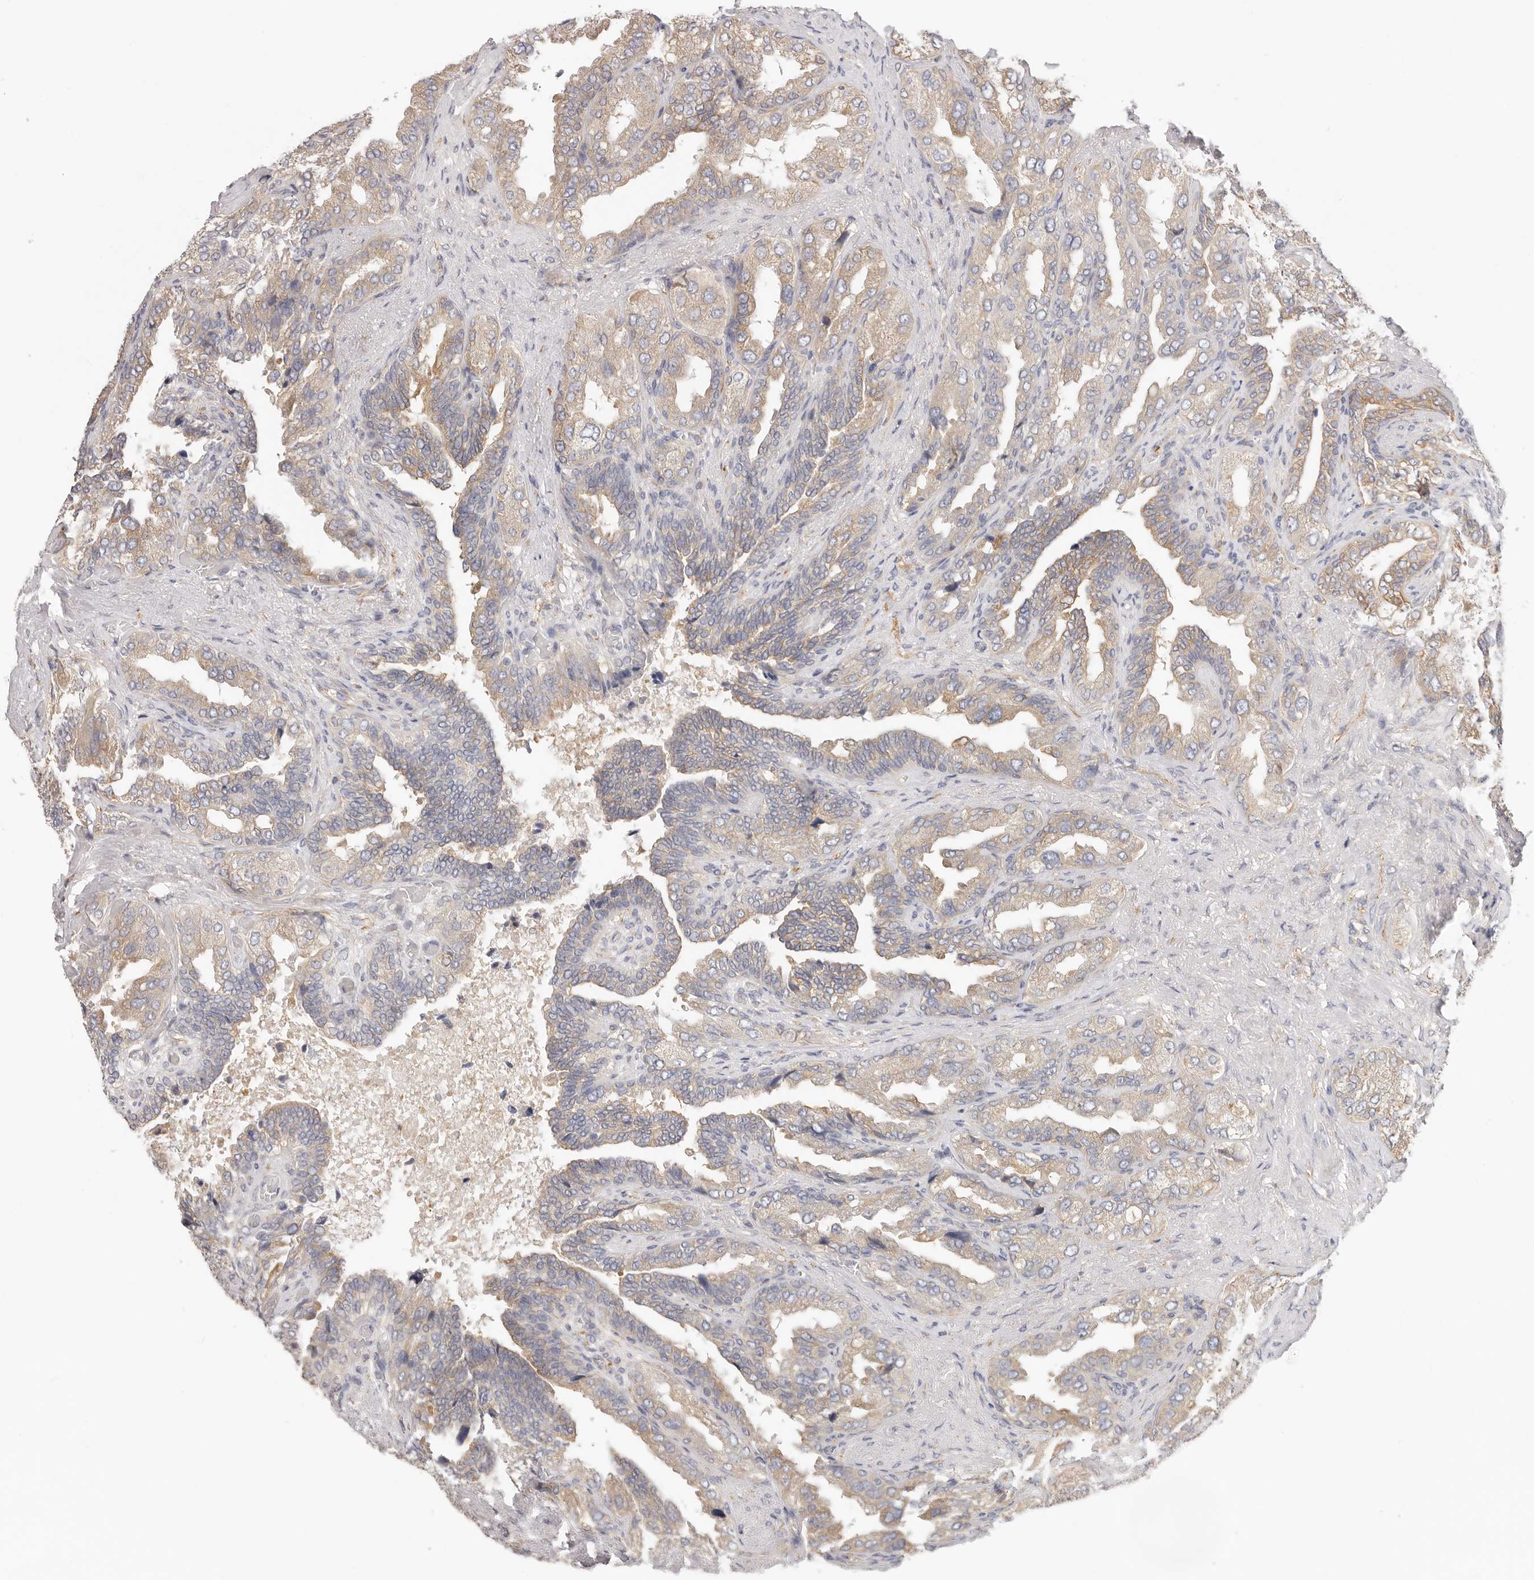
{"staining": {"intensity": "moderate", "quantity": "25%-75%", "location": "cytoplasmic/membranous"}, "tissue": "seminal vesicle", "cell_type": "Glandular cells", "image_type": "normal", "snomed": [{"axis": "morphology", "description": "Normal tissue, NOS"}, {"axis": "topography", "description": "Seminal veicle"}, {"axis": "topography", "description": "Peripheral nerve tissue"}], "caption": "Immunohistochemical staining of normal seminal vesicle exhibits moderate cytoplasmic/membranous protein staining in about 25%-75% of glandular cells. (DAB IHC, brown staining for protein, blue staining for nuclei).", "gene": "AFDN", "patient": {"sex": "male", "age": 63}}